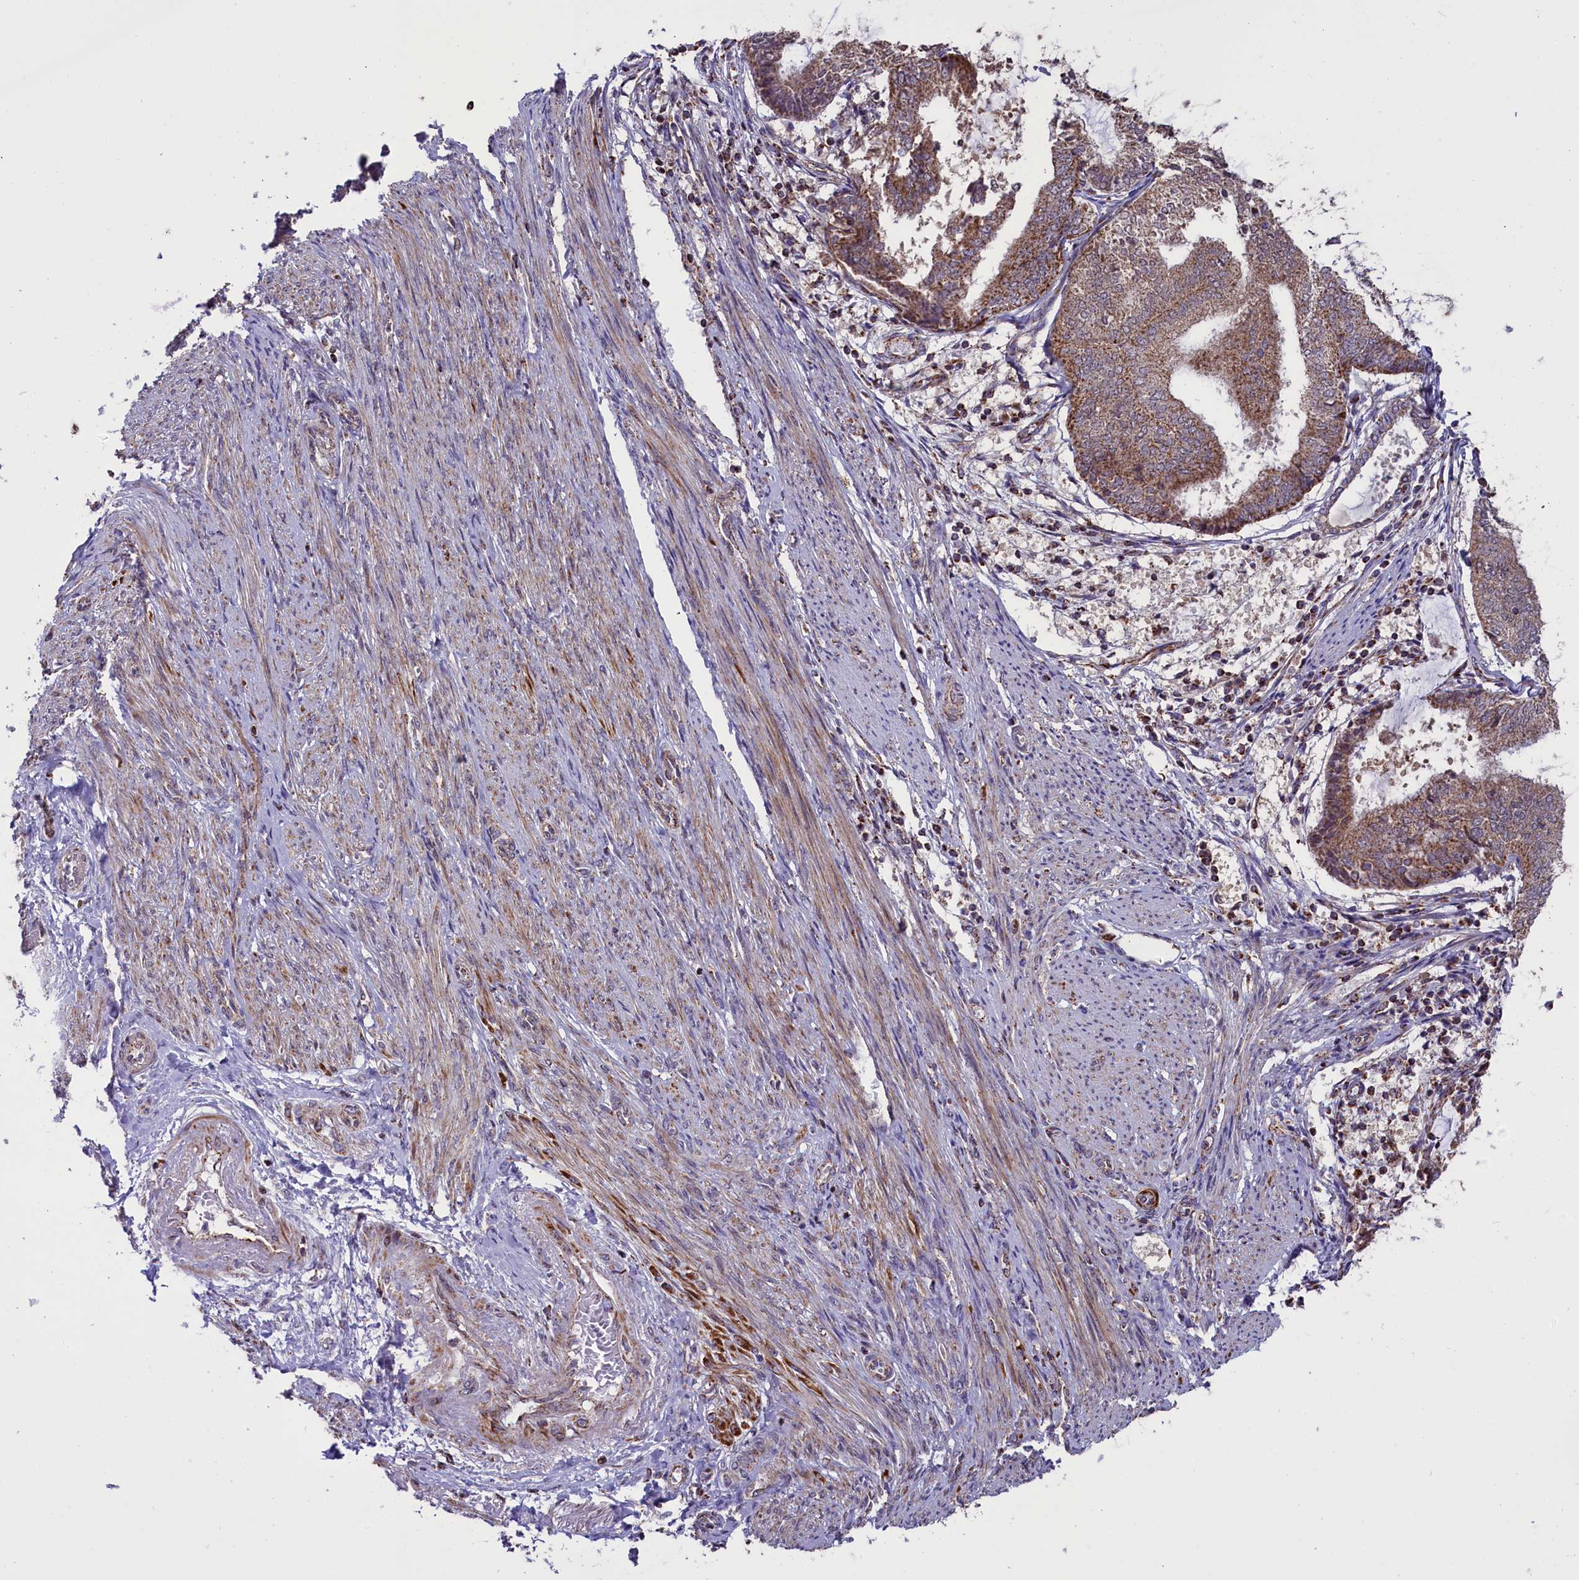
{"staining": {"intensity": "moderate", "quantity": ">75%", "location": "cytoplasmic/membranous"}, "tissue": "endometrial cancer", "cell_type": "Tumor cells", "image_type": "cancer", "snomed": [{"axis": "morphology", "description": "Adenocarcinoma, NOS"}, {"axis": "topography", "description": "Endometrium"}], "caption": "IHC histopathology image of neoplastic tissue: human adenocarcinoma (endometrial) stained using immunohistochemistry displays medium levels of moderate protein expression localized specifically in the cytoplasmic/membranous of tumor cells, appearing as a cytoplasmic/membranous brown color.", "gene": "GLRX5", "patient": {"sex": "female", "age": 81}}